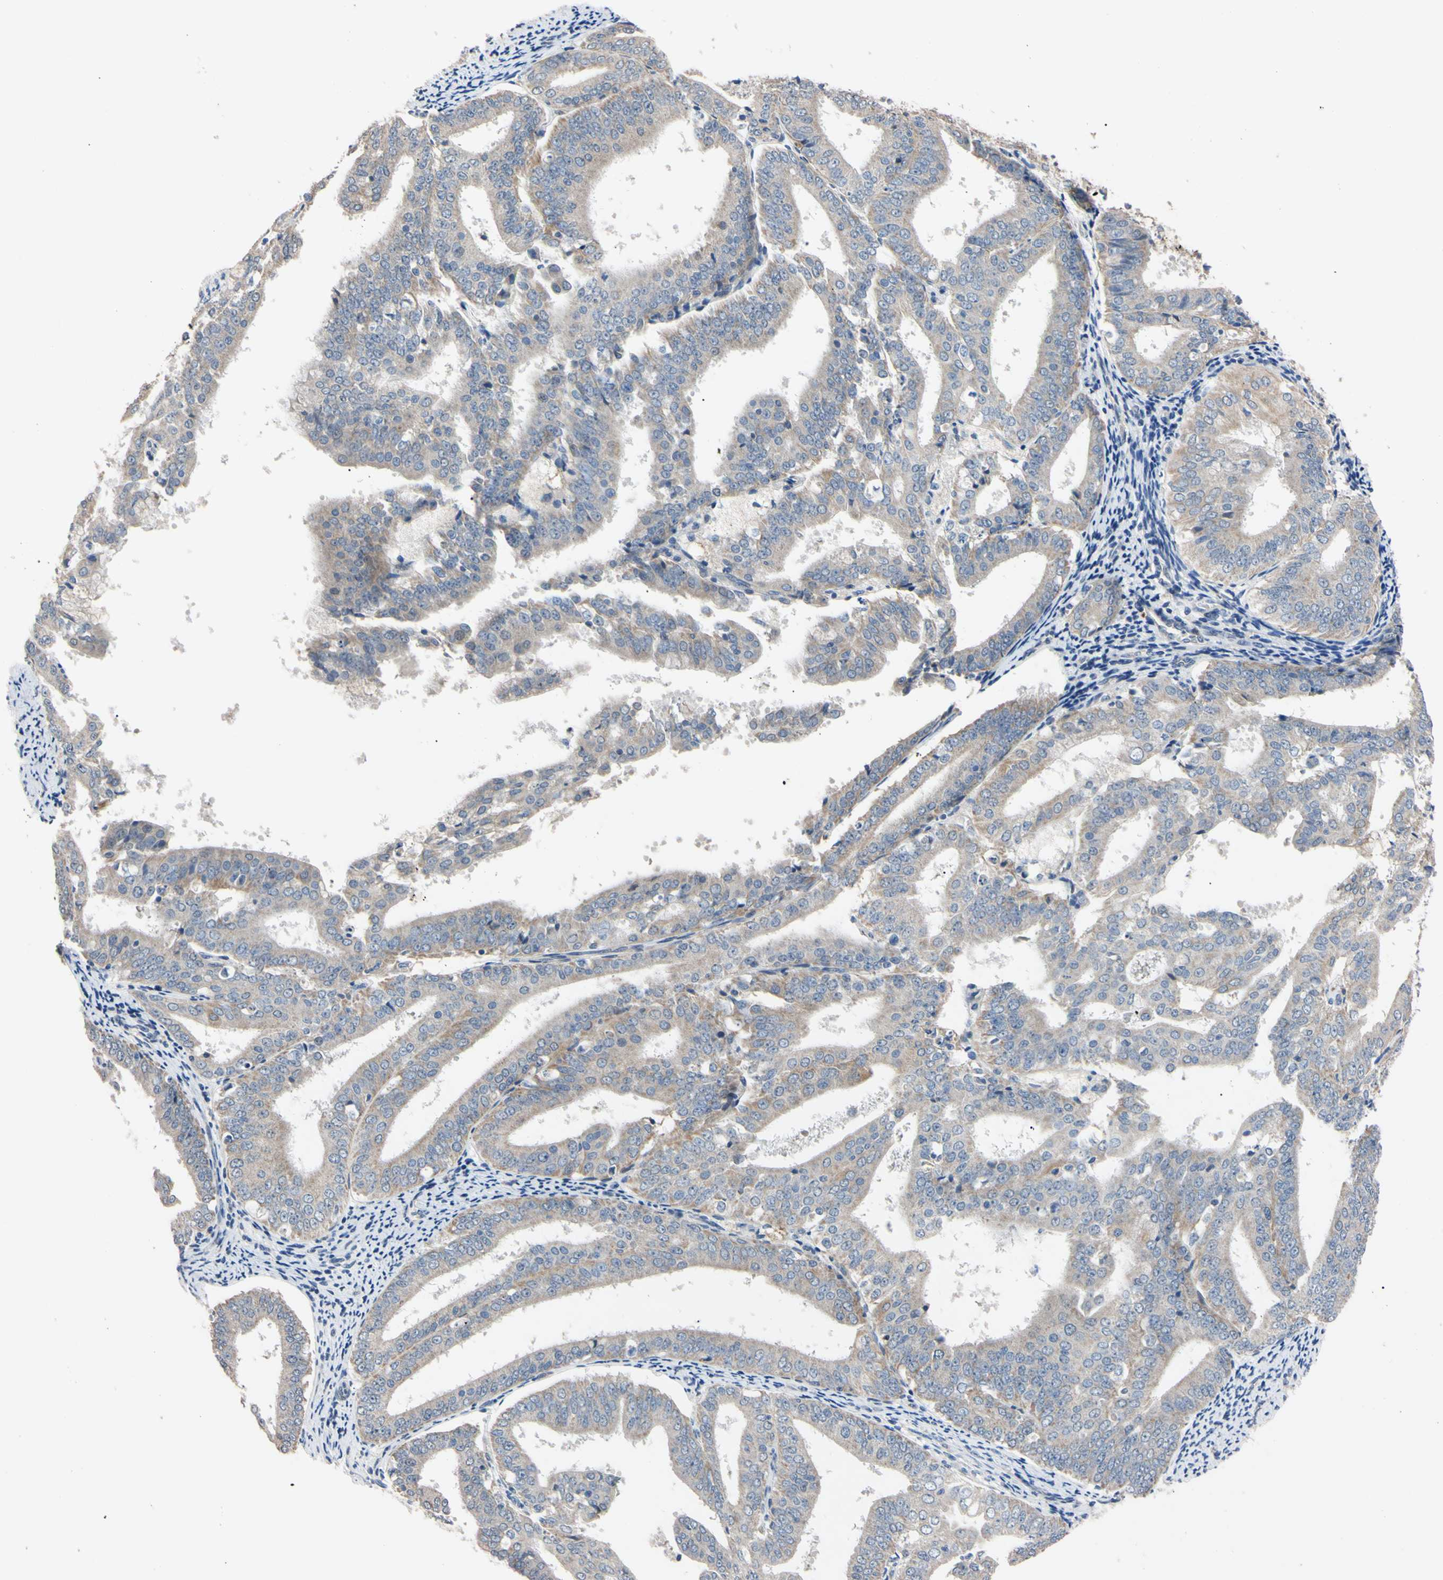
{"staining": {"intensity": "weak", "quantity": ">75%", "location": "cytoplasmic/membranous"}, "tissue": "endometrial cancer", "cell_type": "Tumor cells", "image_type": "cancer", "snomed": [{"axis": "morphology", "description": "Adenocarcinoma, NOS"}, {"axis": "topography", "description": "Endometrium"}], "caption": "Protein analysis of adenocarcinoma (endometrial) tissue reveals weak cytoplasmic/membranous staining in approximately >75% of tumor cells.", "gene": "PNKD", "patient": {"sex": "female", "age": 63}}